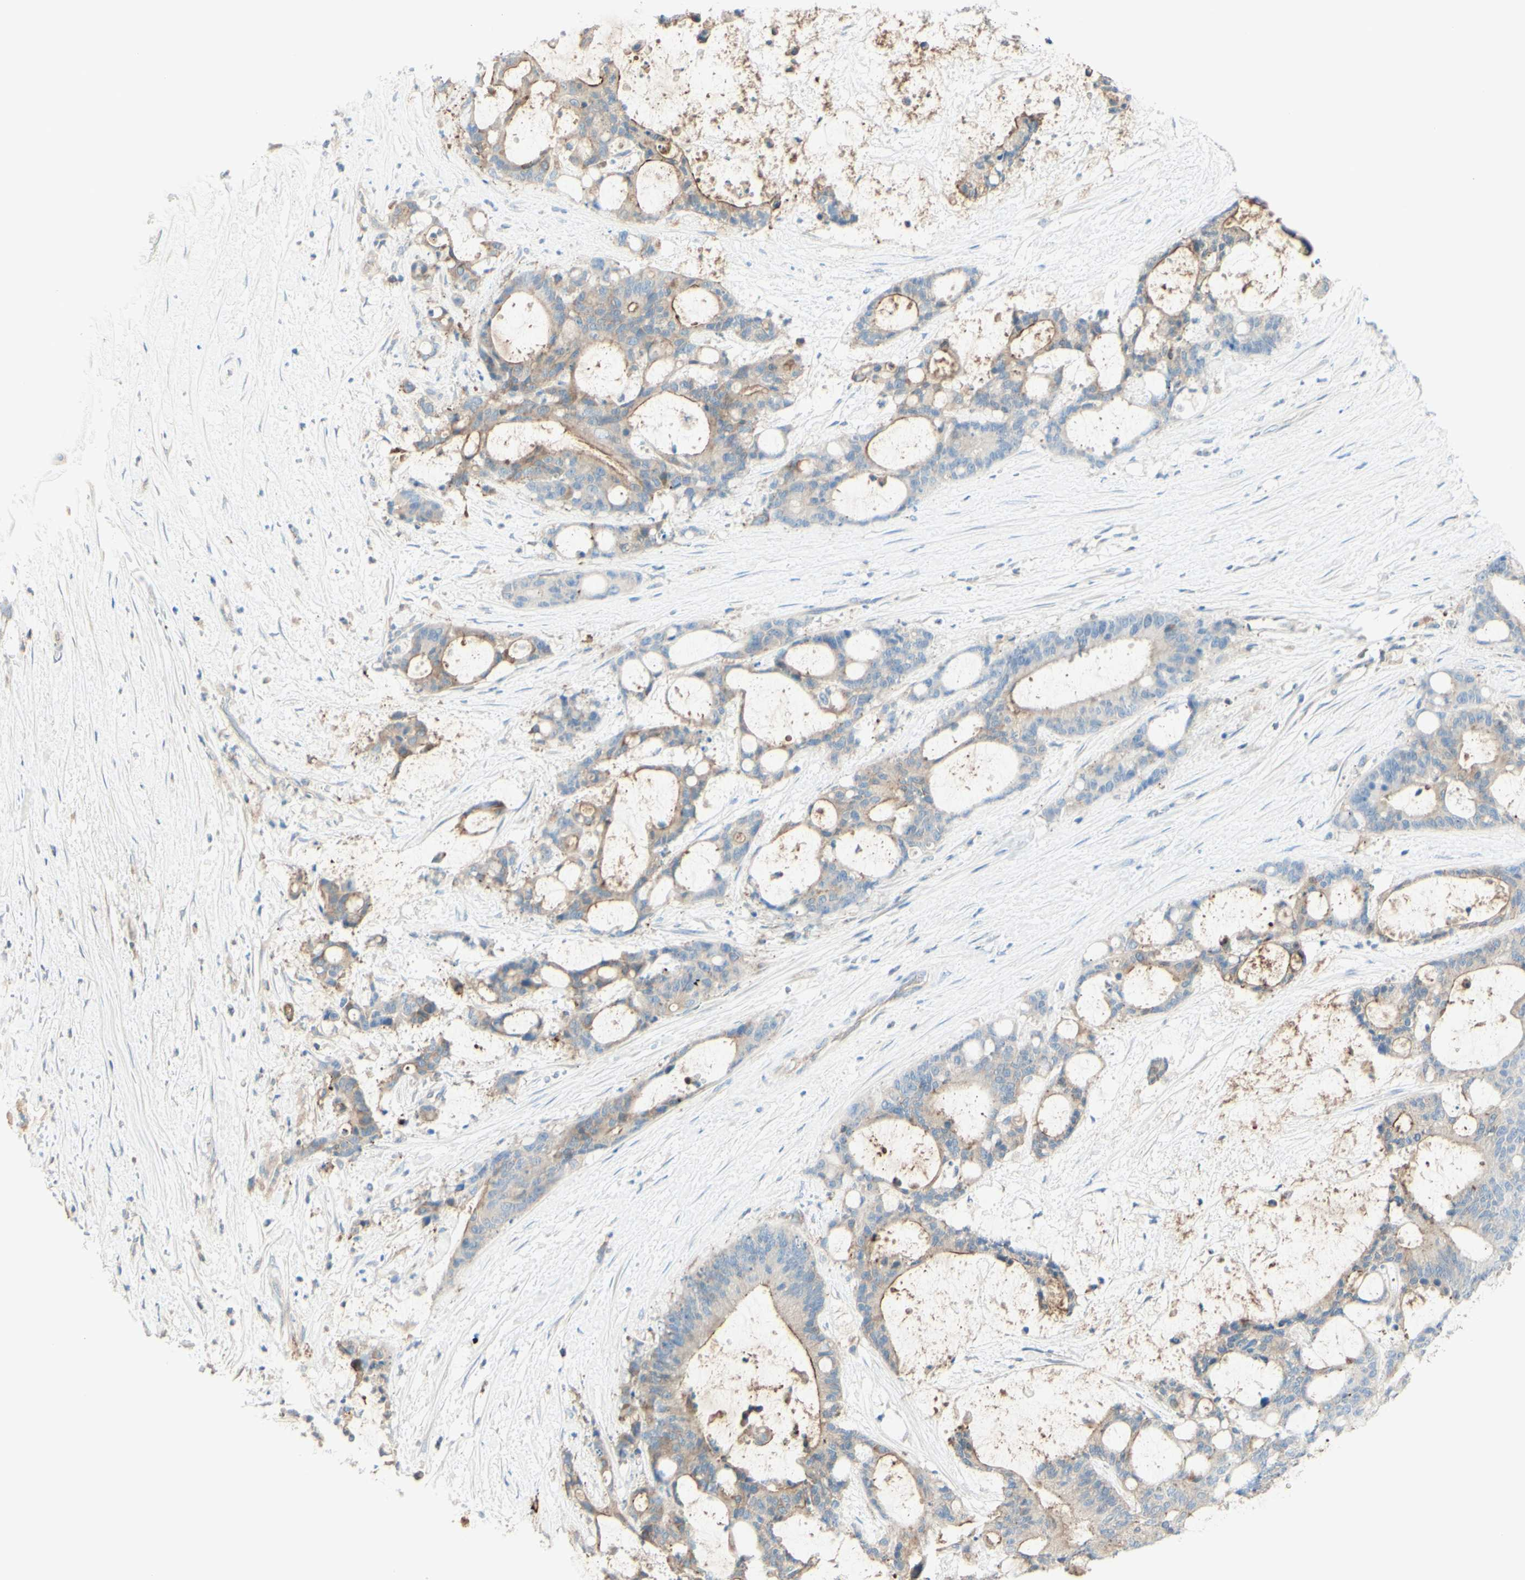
{"staining": {"intensity": "weak", "quantity": ">75%", "location": "cytoplasmic/membranous"}, "tissue": "liver cancer", "cell_type": "Tumor cells", "image_type": "cancer", "snomed": [{"axis": "morphology", "description": "Cholangiocarcinoma"}, {"axis": "topography", "description": "Liver"}], "caption": "A micrograph showing weak cytoplasmic/membranous expression in approximately >75% of tumor cells in liver cancer (cholangiocarcinoma), as visualized by brown immunohistochemical staining.", "gene": "MTM1", "patient": {"sex": "female", "age": 73}}